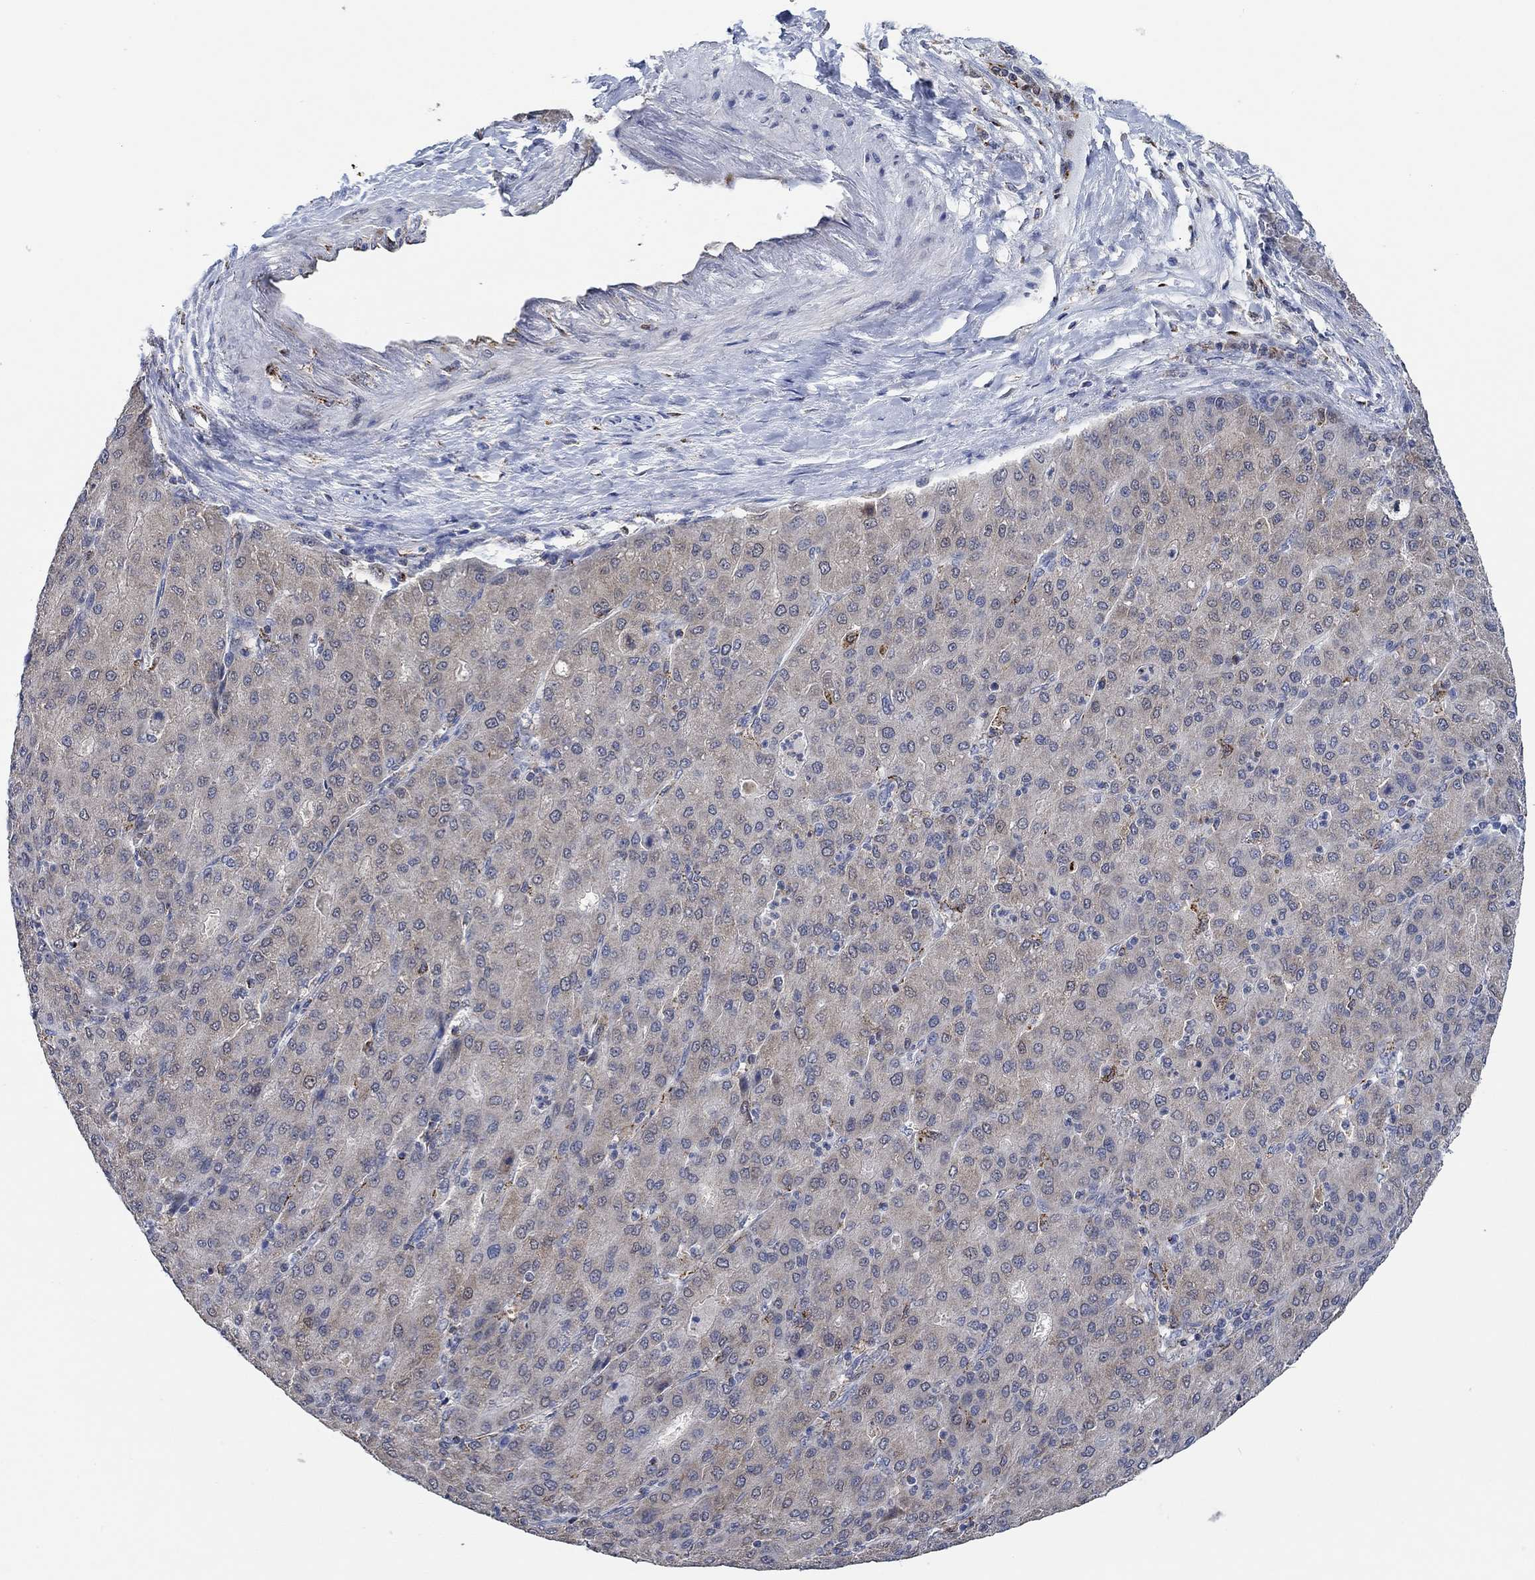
{"staining": {"intensity": "weak", "quantity": "25%-75%", "location": "cytoplasmic/membranous"}, "tissue": "liver cancer", "cell_type": "Tumor cells", "image_type": "cancer", "snomed": [{"axis": "morphology", "description": "Carcinoma, Hepatocellular, NOS"}, {"axis": "topography", "description": "Liver"}], "caption": "Liver cancer stained with immunohistochemistry exhibits weak cytoplasmic/membranous expression in about 25%-75% of tumor cells. Nuclei are stained in blue.", "gene": "MPP1", "patient": {"sex": "male", "age": 65}}